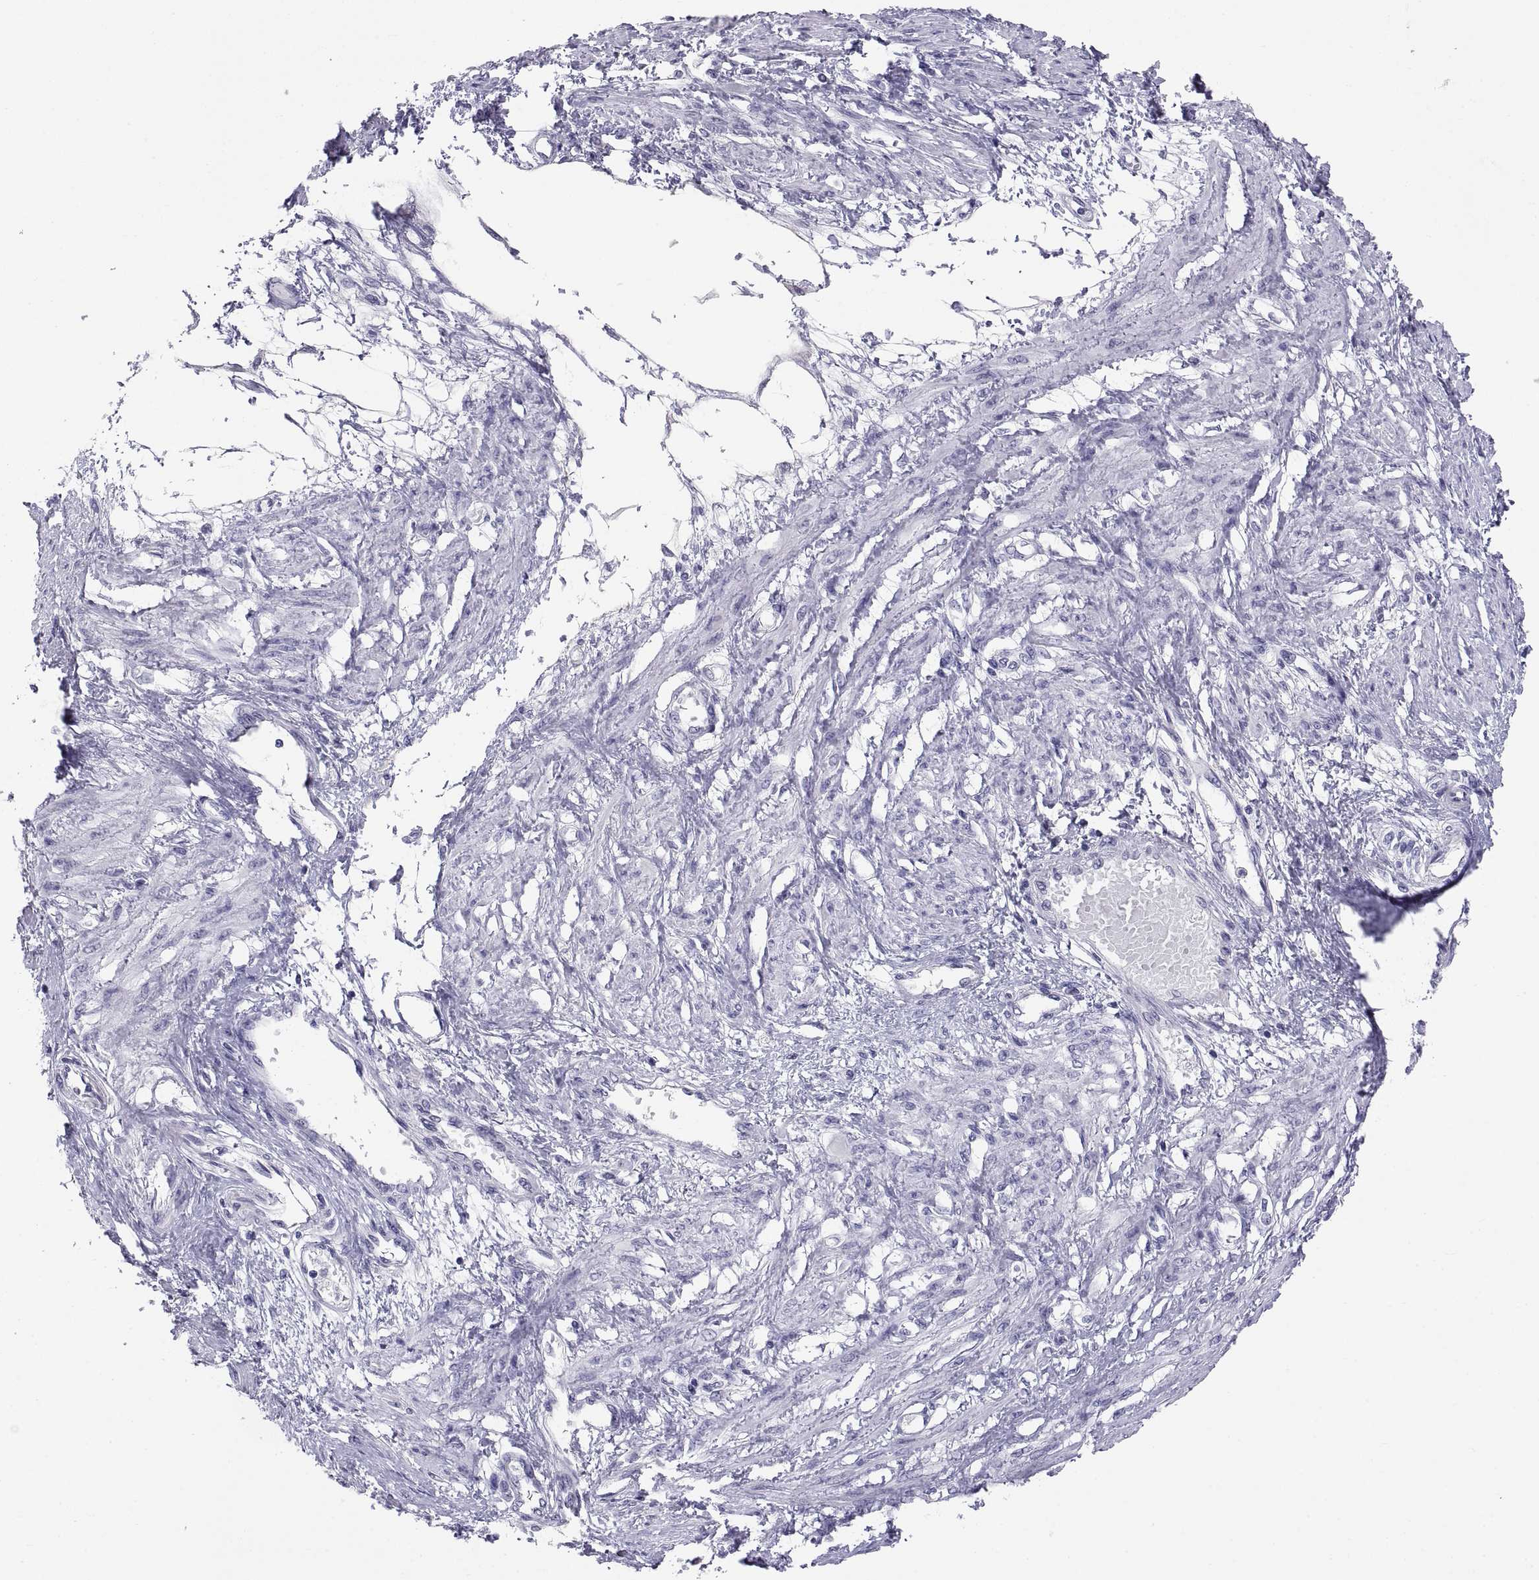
{"staining": {"intensity": "negative", "quantity": "none", "location": "none"}, "tissue": "smooth muscle", "cell_type": "Smooth muscle cells", "image_type": "normal", "snomed": [{"axis": "morphology", "description": "Normal tissue, NOS"}, {"axis": "topography", "description": "Smooth muscle"}, {"axis": "topography", "description": "Uterus"}], "caption": "The image shows no significant staining in smooth muscle cells of smooth muscle.", "gene": "TEX13A", "patient": {"sex": "female", "age": 39}}